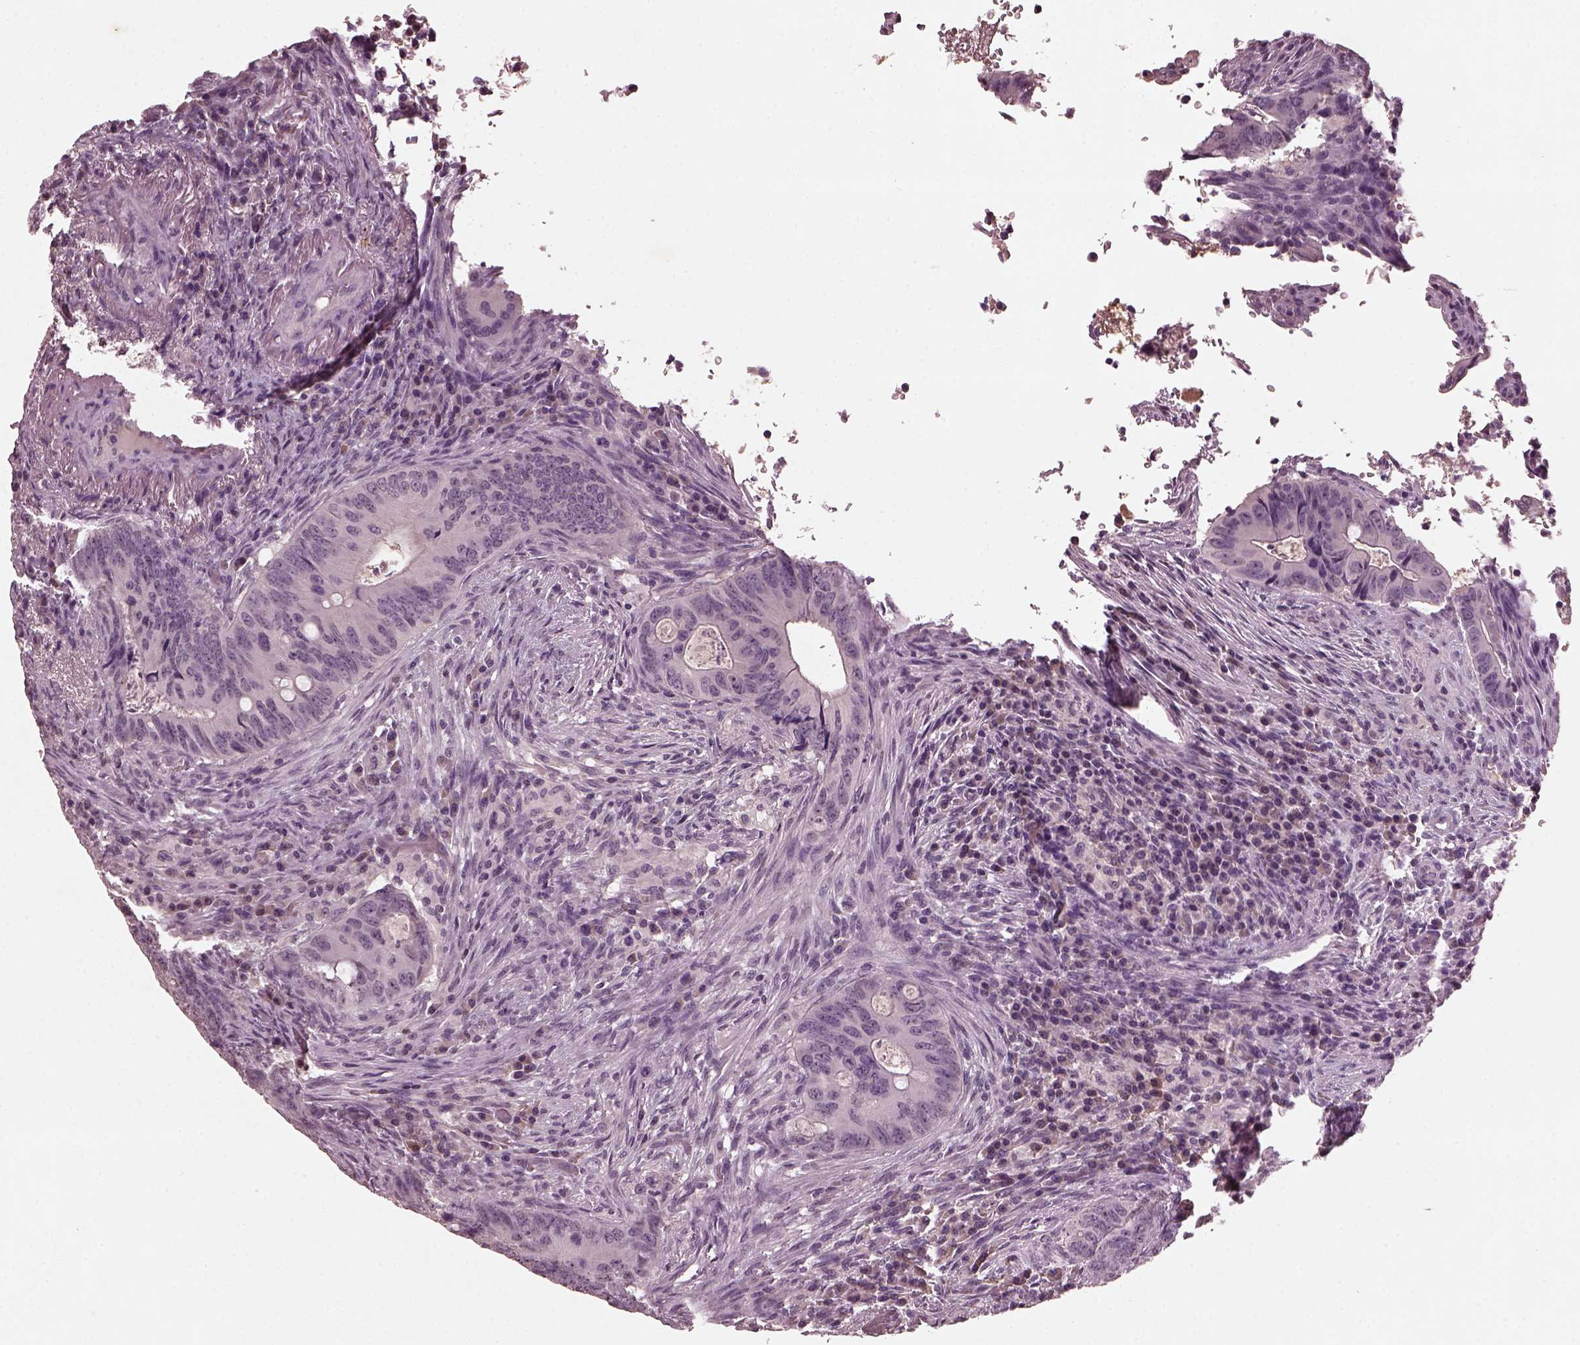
{"staining": {"intensity": "negative", "quantity": "none", "location": "none"}, "tissue": "colorectal cancer", "cell_type": "Tumor cells", "image_type": "cancer", "snomed": [{"axis": "morphology", "description": "Adenocarcinoma, NOS"}, {"axis": "topography", "description": "Colon"}], "caption": "Image shows no significant protein staining in tumor cells of adenocarcinoma (colorectal).", "gene": "FRRS1L", "patient": {"sex": "female", "age": 74}}